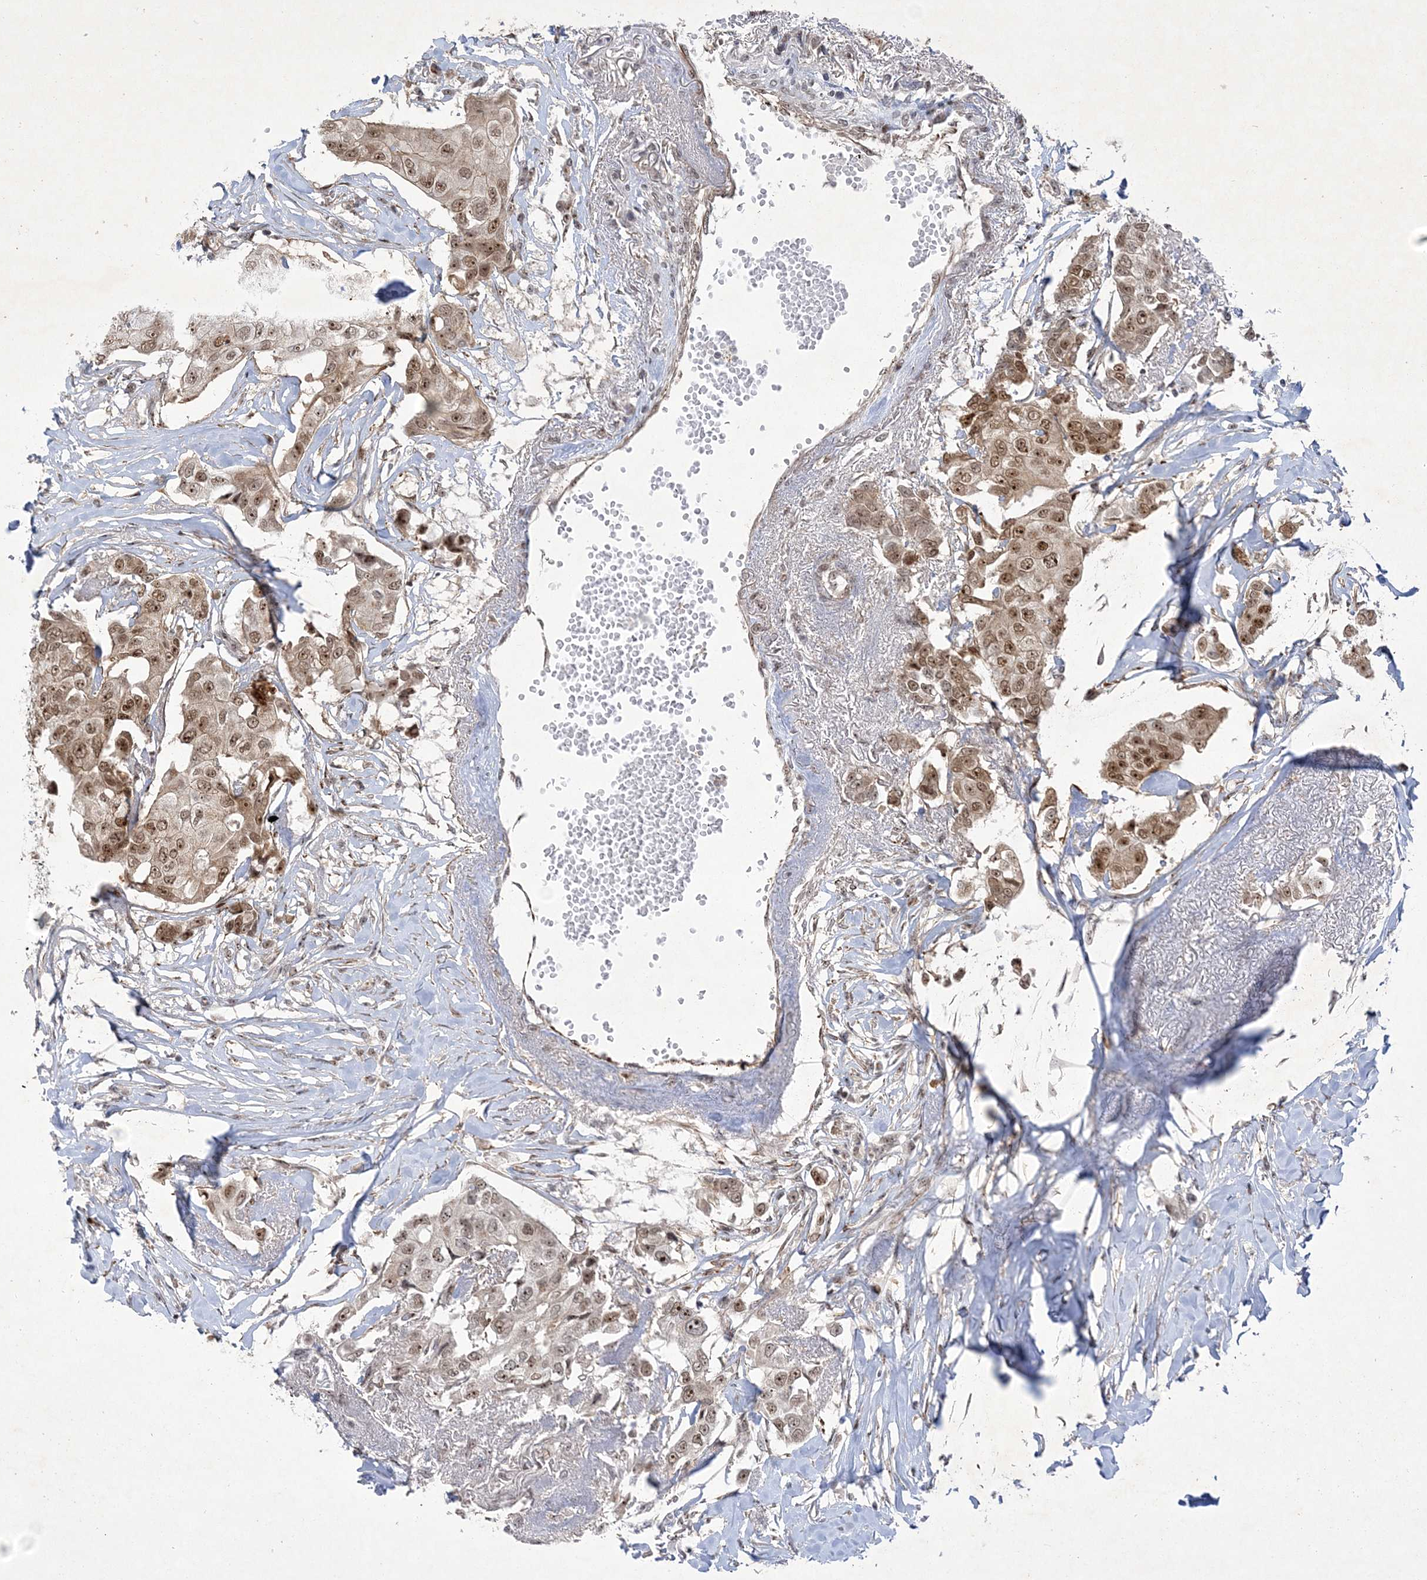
{"staining": {"intensity": "moderate", "quantity": ">75%", "location": "cytoplasmic/membranous,nuclear"}, "tissue": "breast cancer", "cell_type": "Tumor cells", "image_type": "cancer", "snomed": [{"axis": "morphology", "description": "Duct carcinoma"}, {"axis": "topography", "description": "Breast"}], "caption": "Human breast cancer stained with a protein marker exhibits moderate staining in tumor cells.", "gene": "NPM3", "patient": {"sex": "female", "age": 80}}